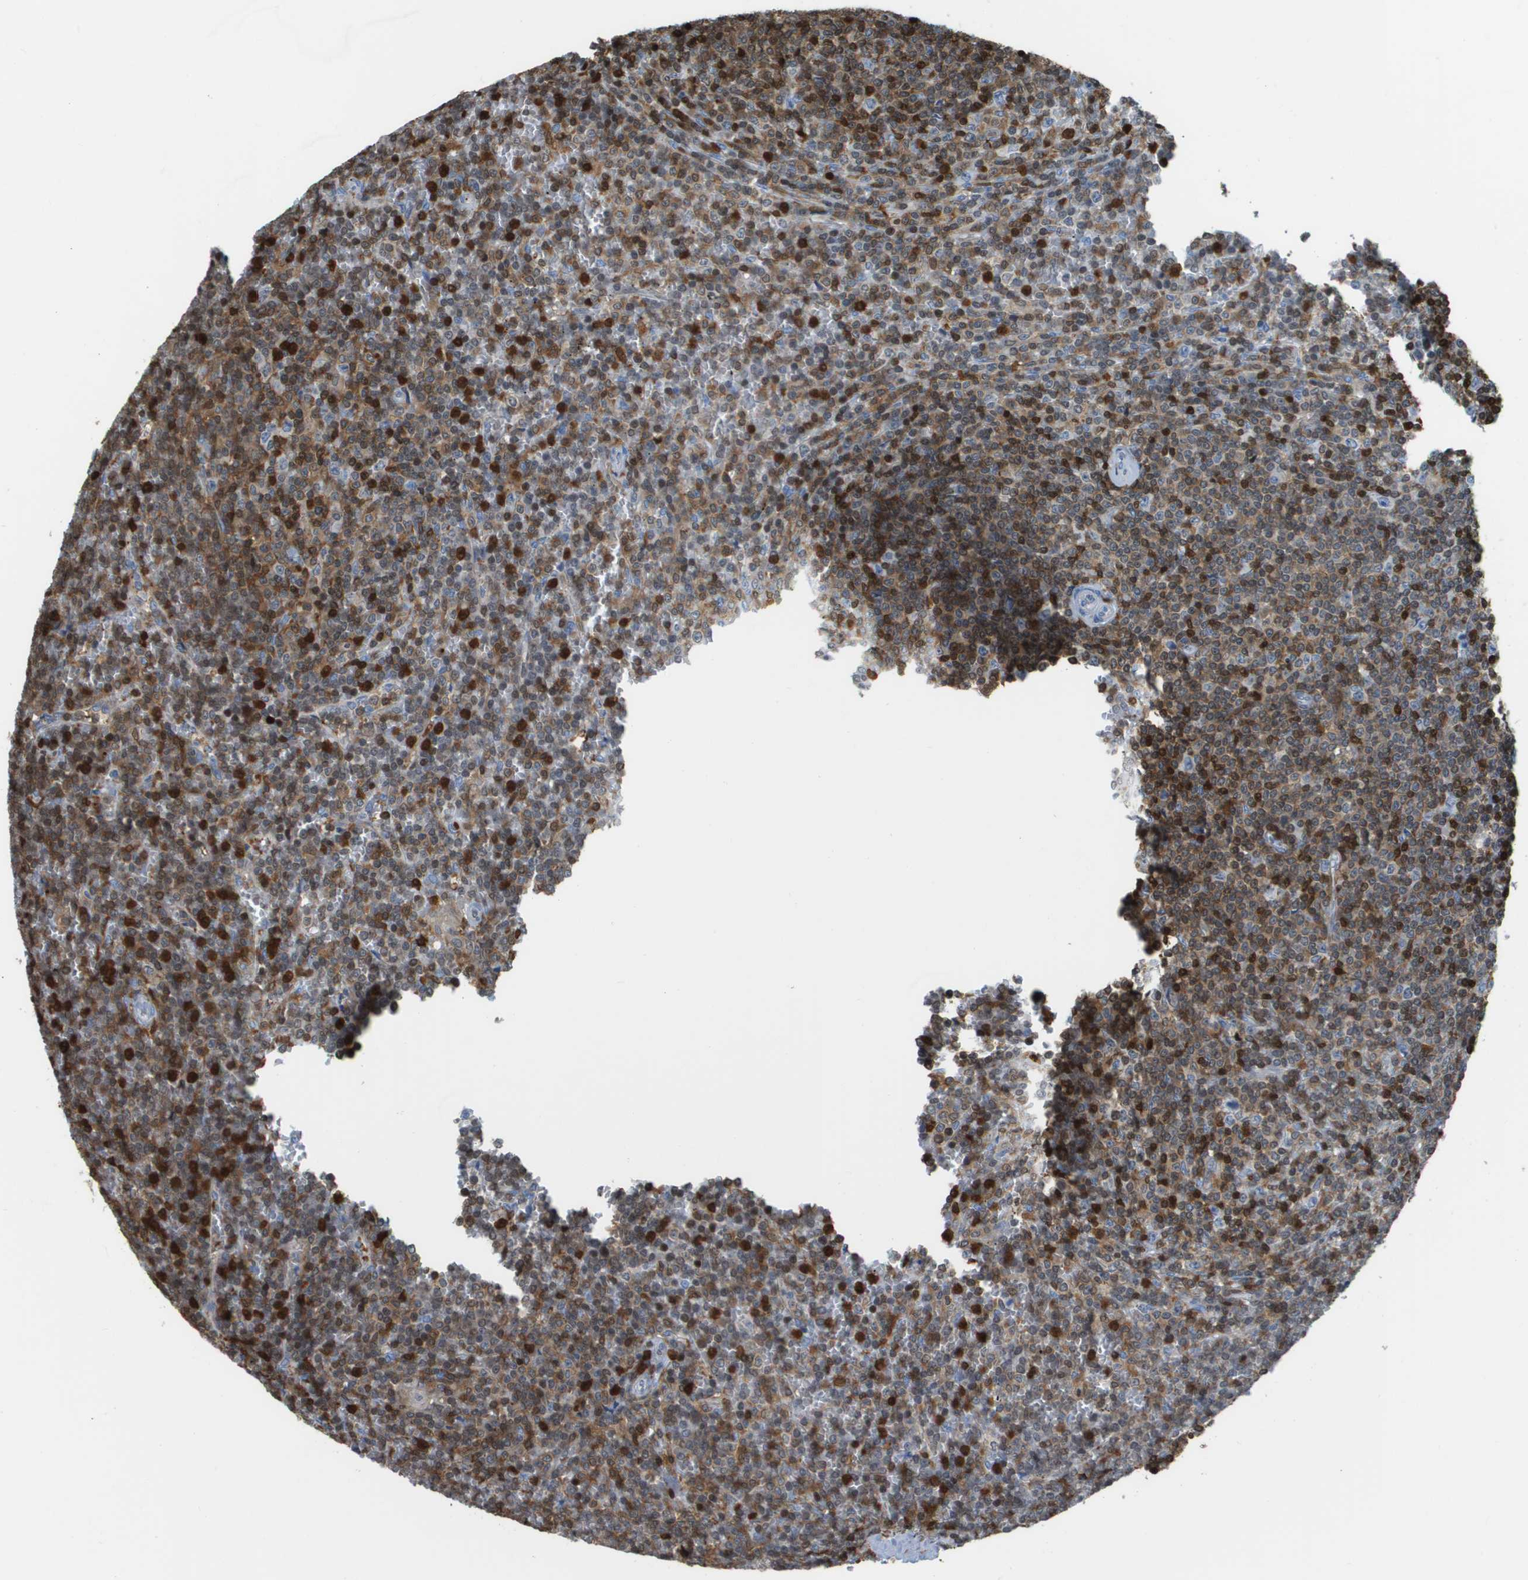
{"staining": {"intensity": "moderate", "quantity": "<25%", "location": "cytoplasmic/membranous"}, "tissue": "lymphoma", "cell_type": "Tumor cells", "image_type": "cancer", "snomed": [{"axis": "morphology", "description": "Malignant lymphoma, non-Hodgkin's type, Low grade"}, {"axis": "topography", "description": "Spleen"}], "caption": "Malignant lymphoma, non-Hodgkin's type (low-grade) was stained to show a protein in brown. There is low levels of moderate cytoplasmic/membranous positivity in approximately <25% of tumor cells.", "gene": "DOCK5", "patient": {"sex": "female", "age": 19}}